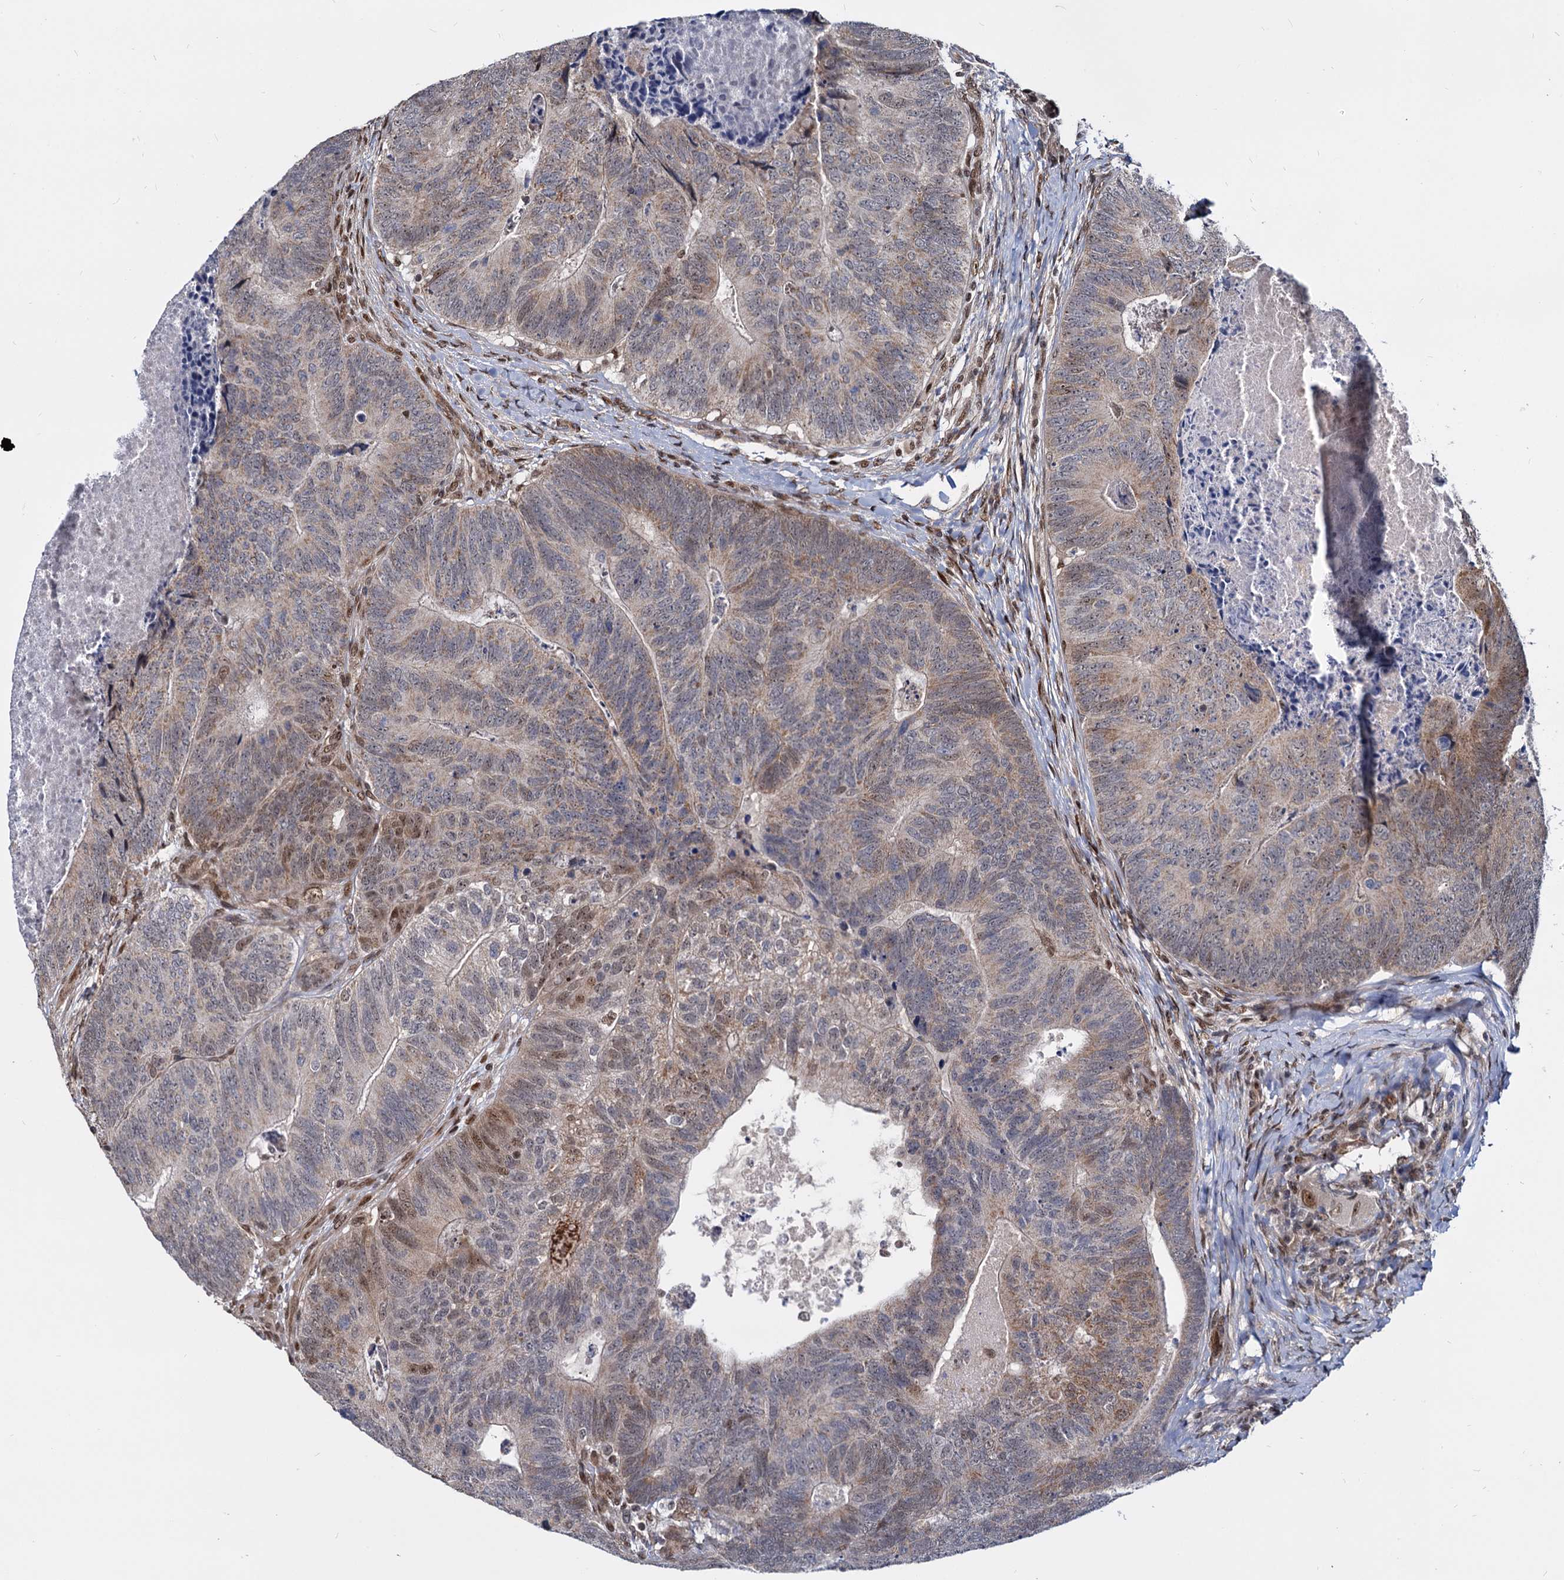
{"staining": {"intensity": "moderate", "quantity": "25%-75%", "location": "cytoplasmic/membranous,nuclear"}, "tissue": "colorectal cancer", "cell_type": "Tumor cells", "image_type": "cancer", "snomed": [{"axis": "morphology", "description": "Adenocarcinoma, NOS"}, {"axis": "topography", "description": "Colon"}], "caption": "IHC histopathology image of neoplastic tissue: adenocarcinoma (colorectal) stained using immunohistochemistry exhibits medium levels of moderate protein expression localized specifically in the cytoplasmic/membranous and nuclear of tumor cells, appearing as a cytoplasmic/membranous and nuclear brown color.", "gene": "UBLCP1", "patient": {"sex": "female", "age": 67}}